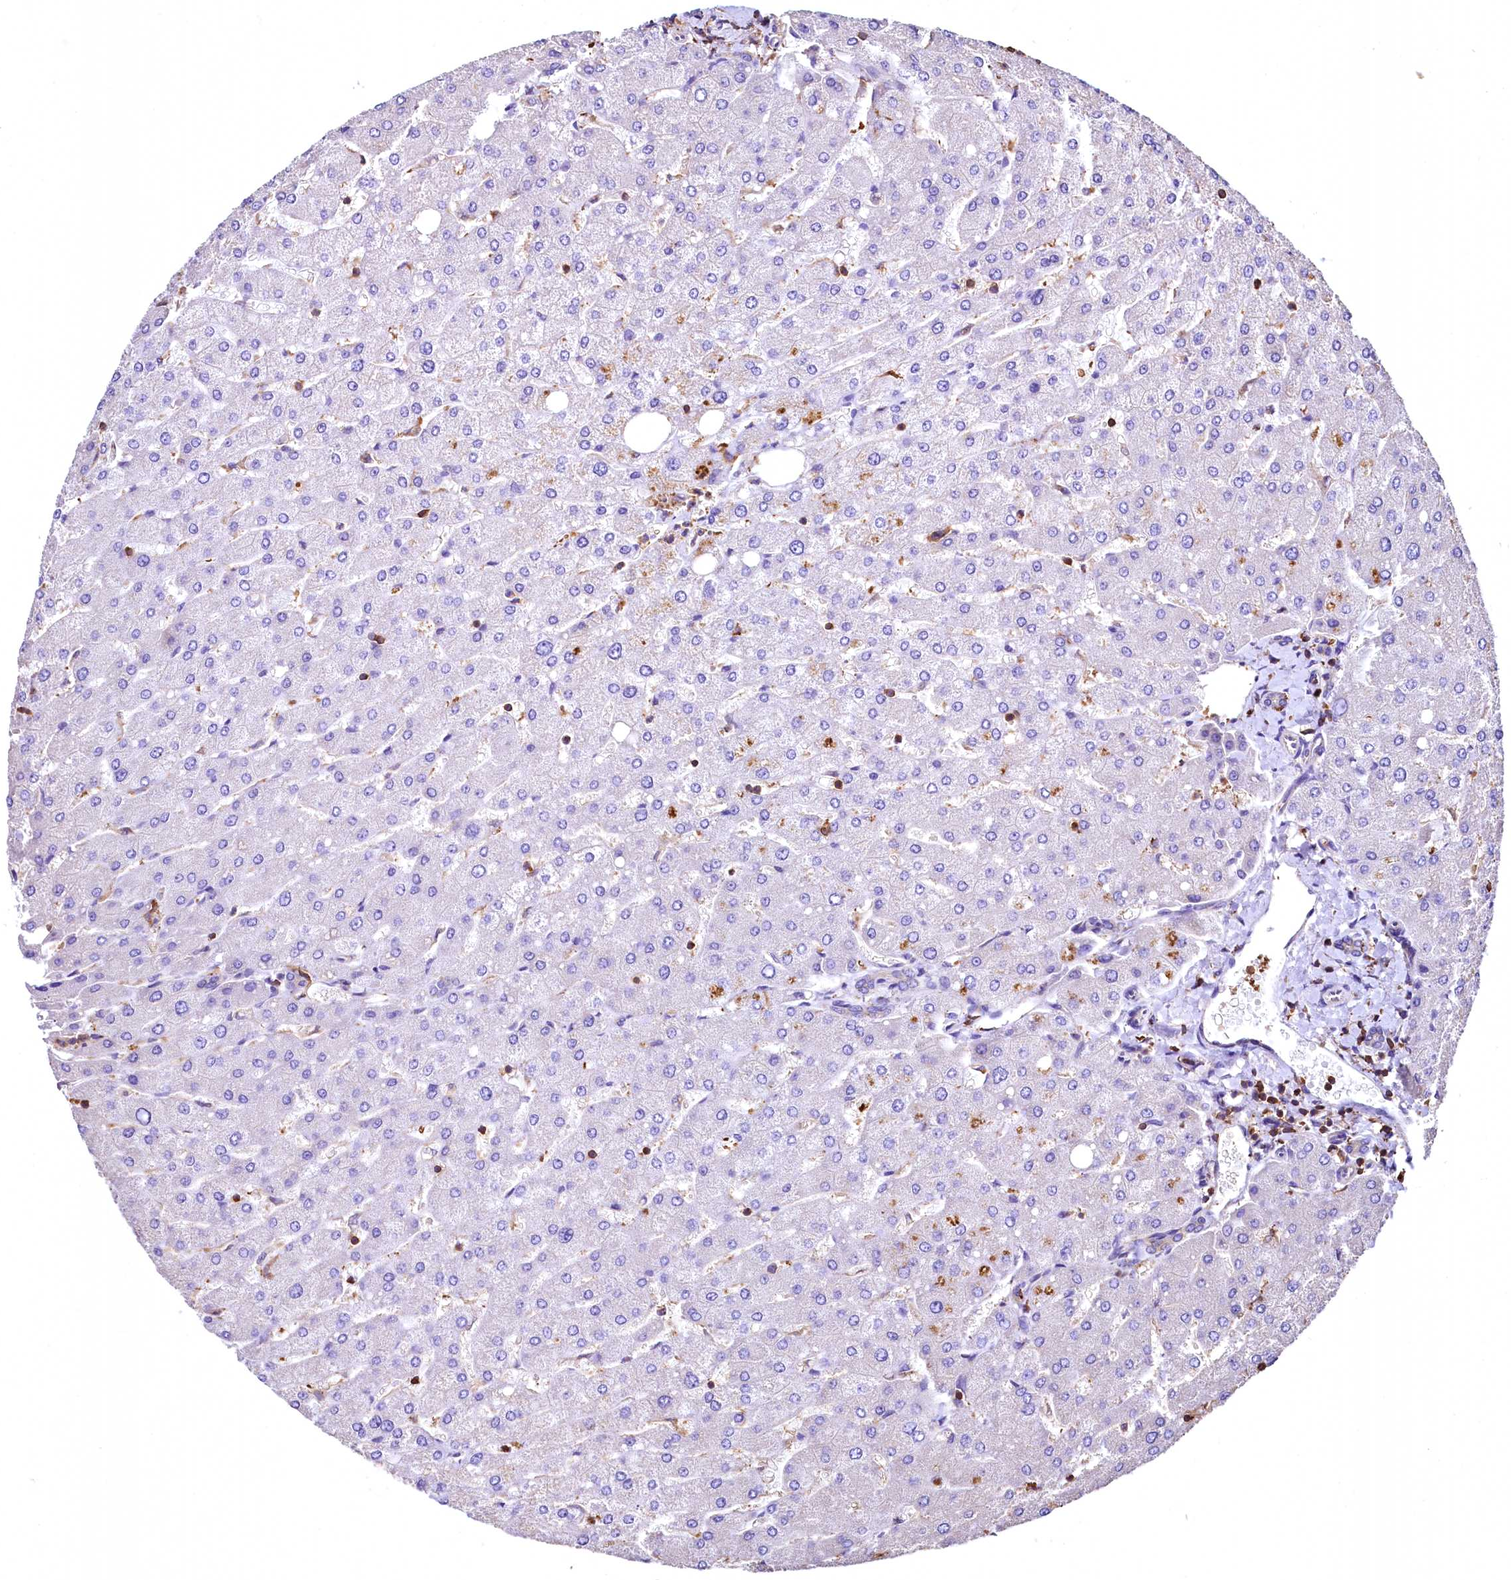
{"staining": {"intensity": "weak", "quantity": "<25%", "location": "cytoplasmic/membranous"}, "tissue": "liver", "cell_type": "Cholangiocytes", "image_type": "normal", "snomed": [{"axis": "morphology", "description": "Normal tissue, NOS"}, {"axis": "topography", "description": "Liver"}], "caption": "A photomicrograph of human liver is negative for staining in cholangiocytes. (DAB immunohistochemistry (IHC), high magnification).", "gene": "RARS2", "patient": {"sex": "male", "age": 55}}